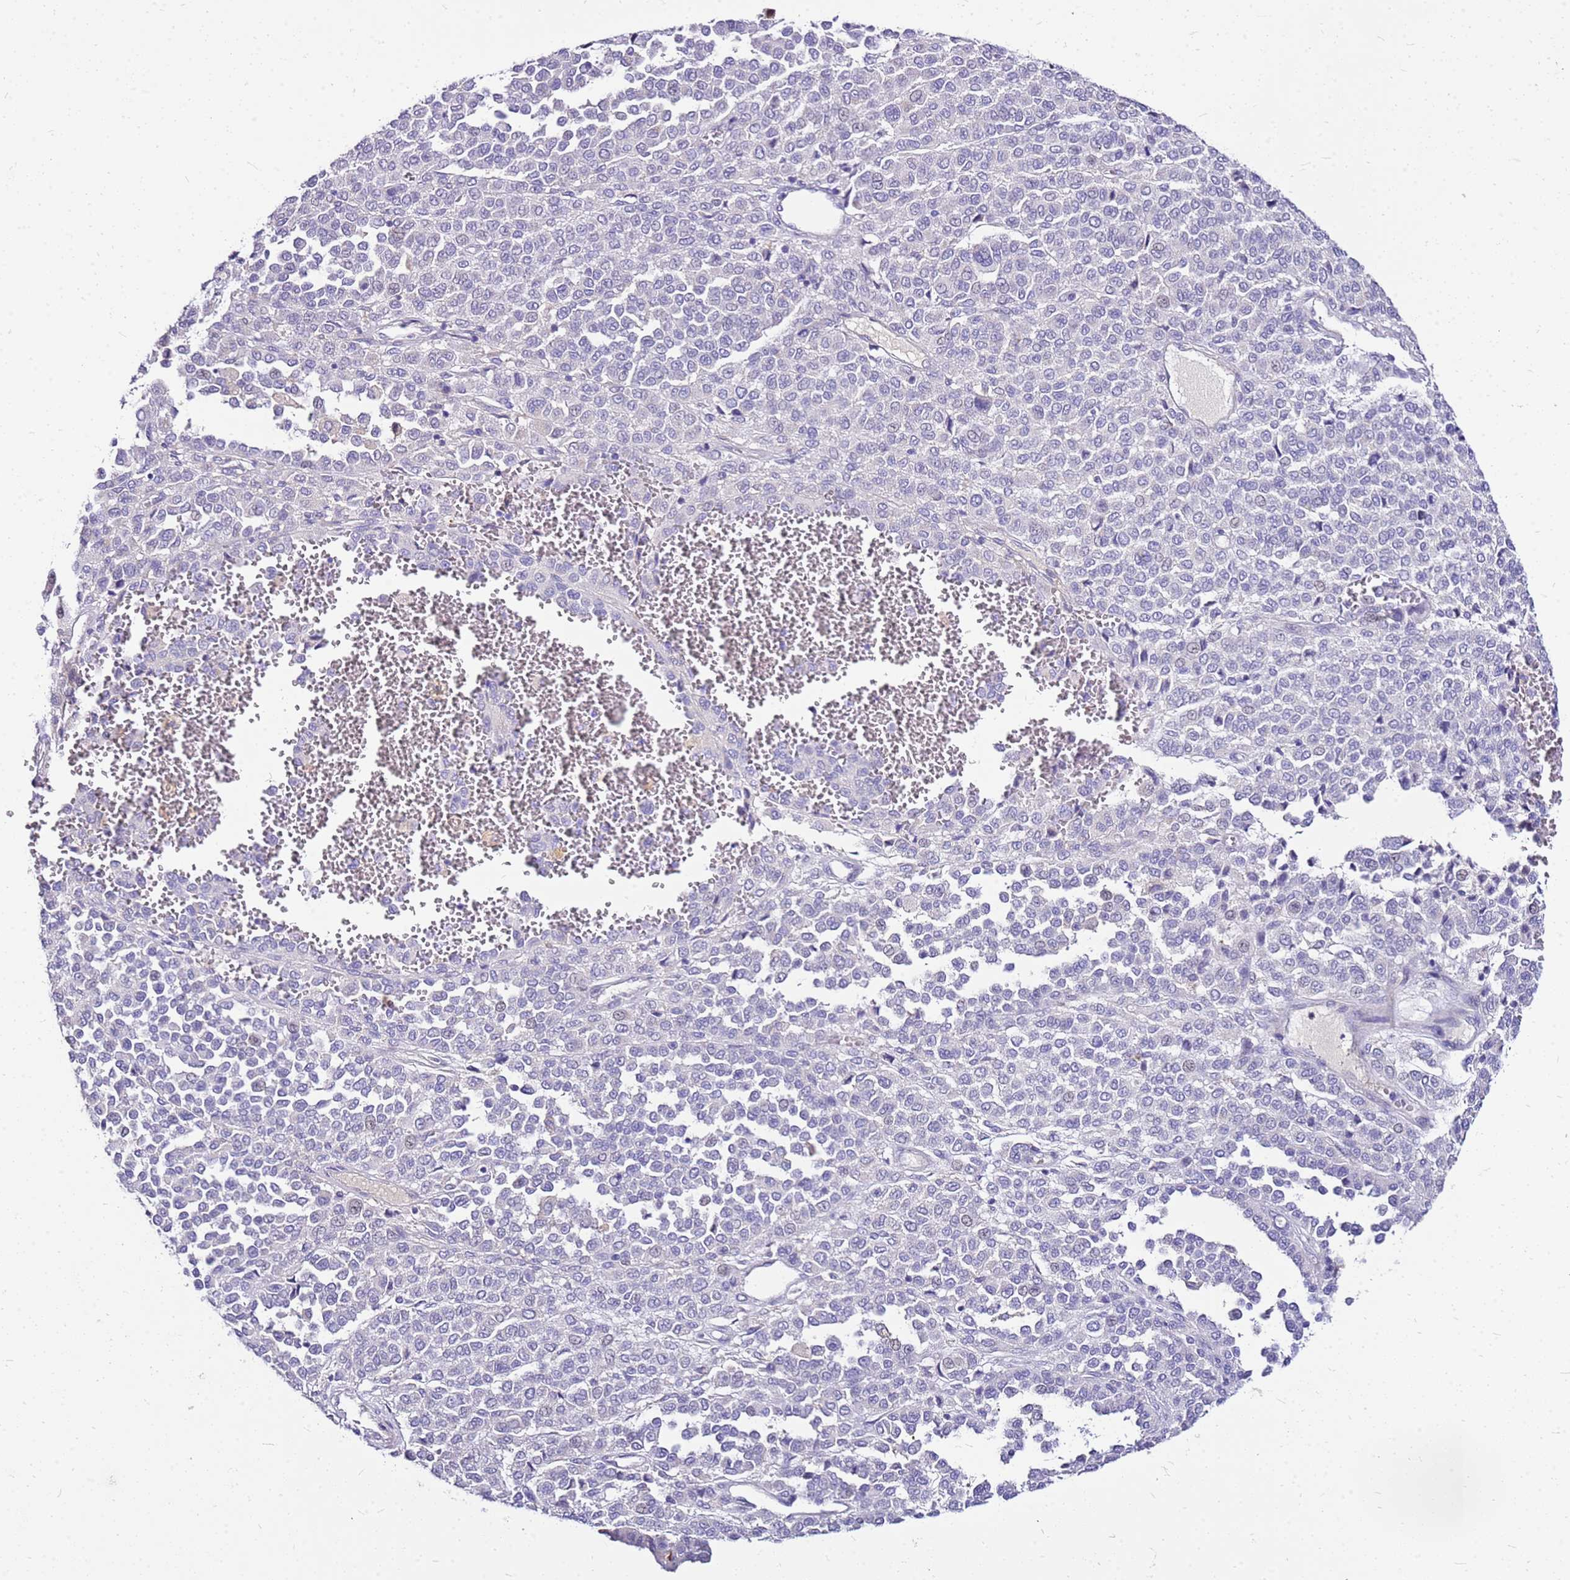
{"staining": {"intensity": "weak", "quantity": "<25%", "location": "cytoplasmic/membranous"}, "tissue": "melanoma", "cell_type": "Tumor cells", "image_type": "cancer", "snomed": [{"axis": "morphology", "description": "Malignant melanoma, Metastatic site"}, {"axis": "topography", "description": "Pancreas"}], "caption": "Photomicrograph shows no significant protein positivity in tumor cells of malignant melanoma (metastatic site).", "gene": "DCDC2B", "patient": {"sex": "female", "age": 30}}